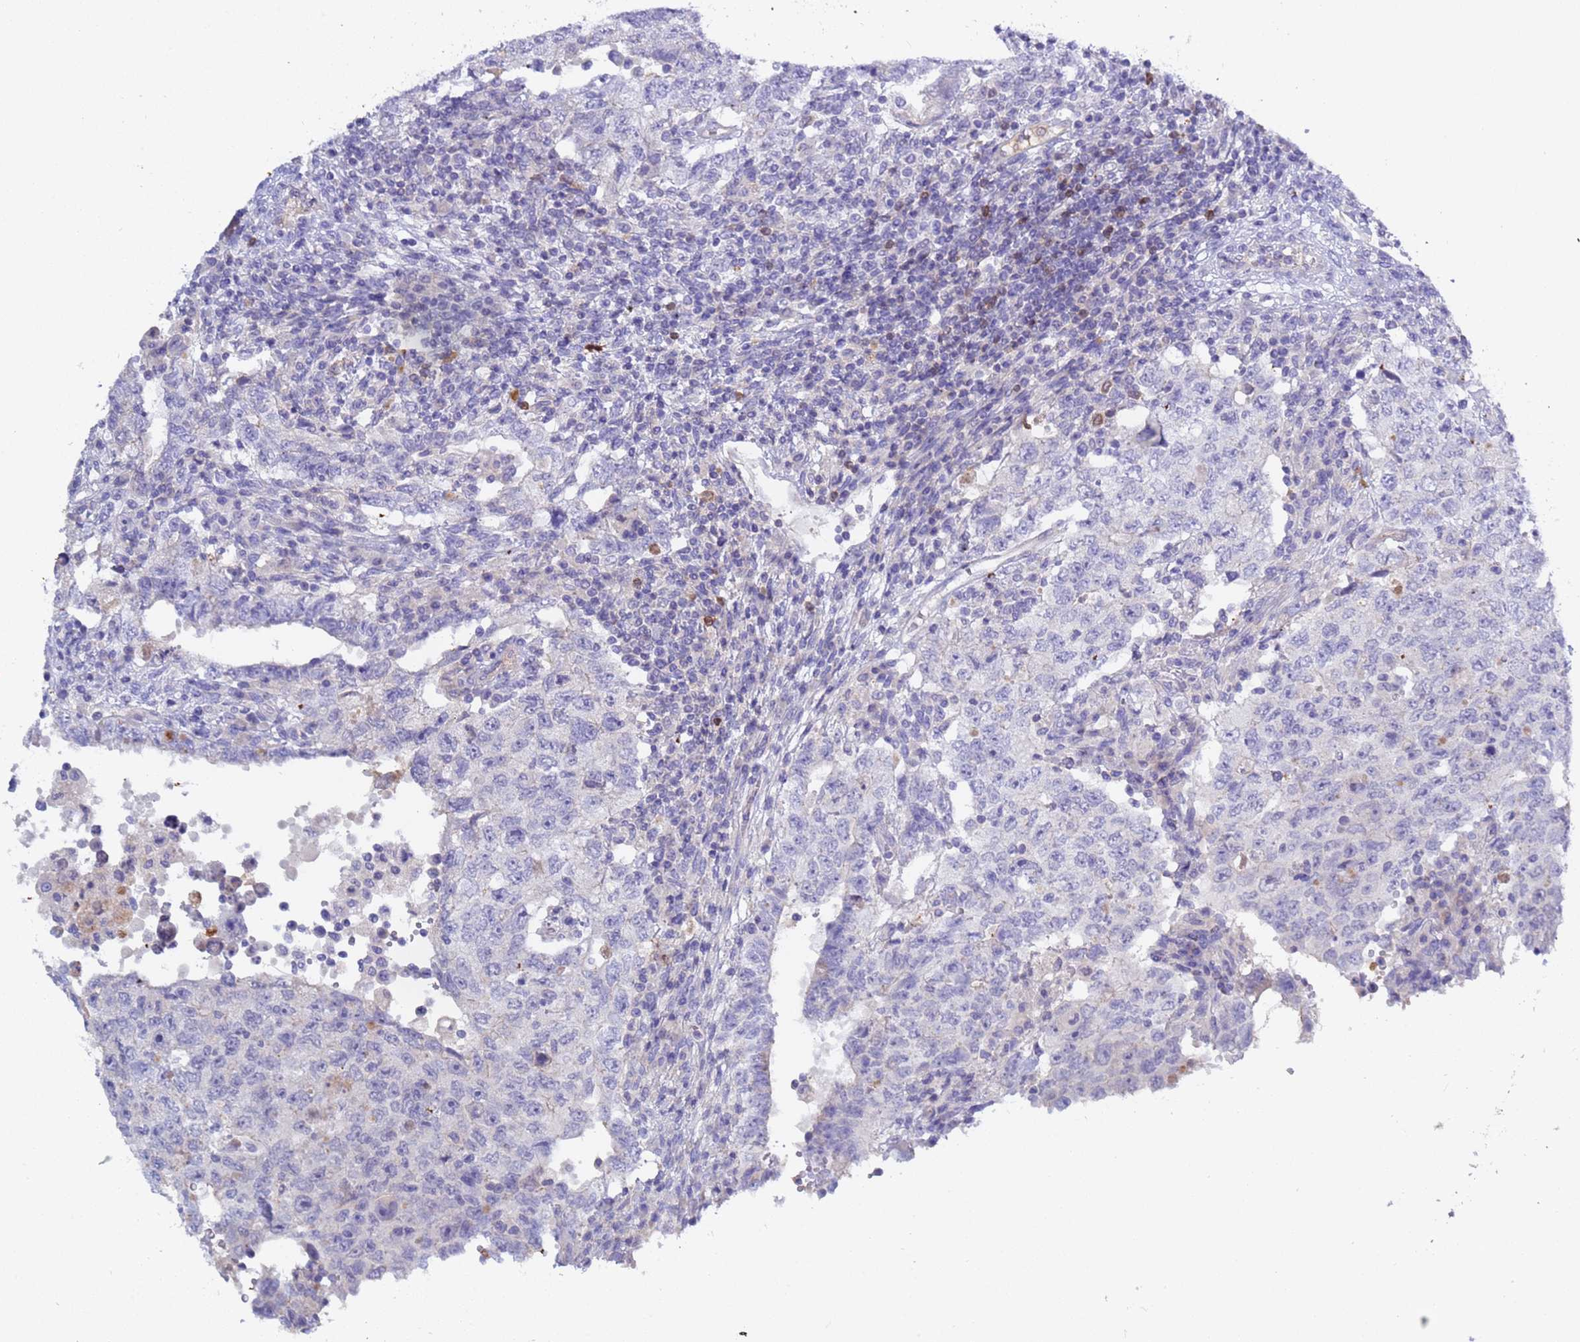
{"staining": {"intensity": "negative", "quantity": "none", "location": "none"}, "tissue": "testis cancer", "cell_type": "Tumor cells", "image_type": "cancer", "snomed": [{"axis": "morphology", "description": "Carcinoma, Embryonal, NOS"}, {"axis": "topography", "description": "Testis"}], "caption": "High magnification brightfield microscopy of testis embryonal carcinoma stained with DAB (3,3'-diaminobenzidine) (brown) and counterstained with hematoxylin (blue): tumor cells show no significant expression.", "gene": "C4orf46", "patient": {"sex": "male", "age": 26}}